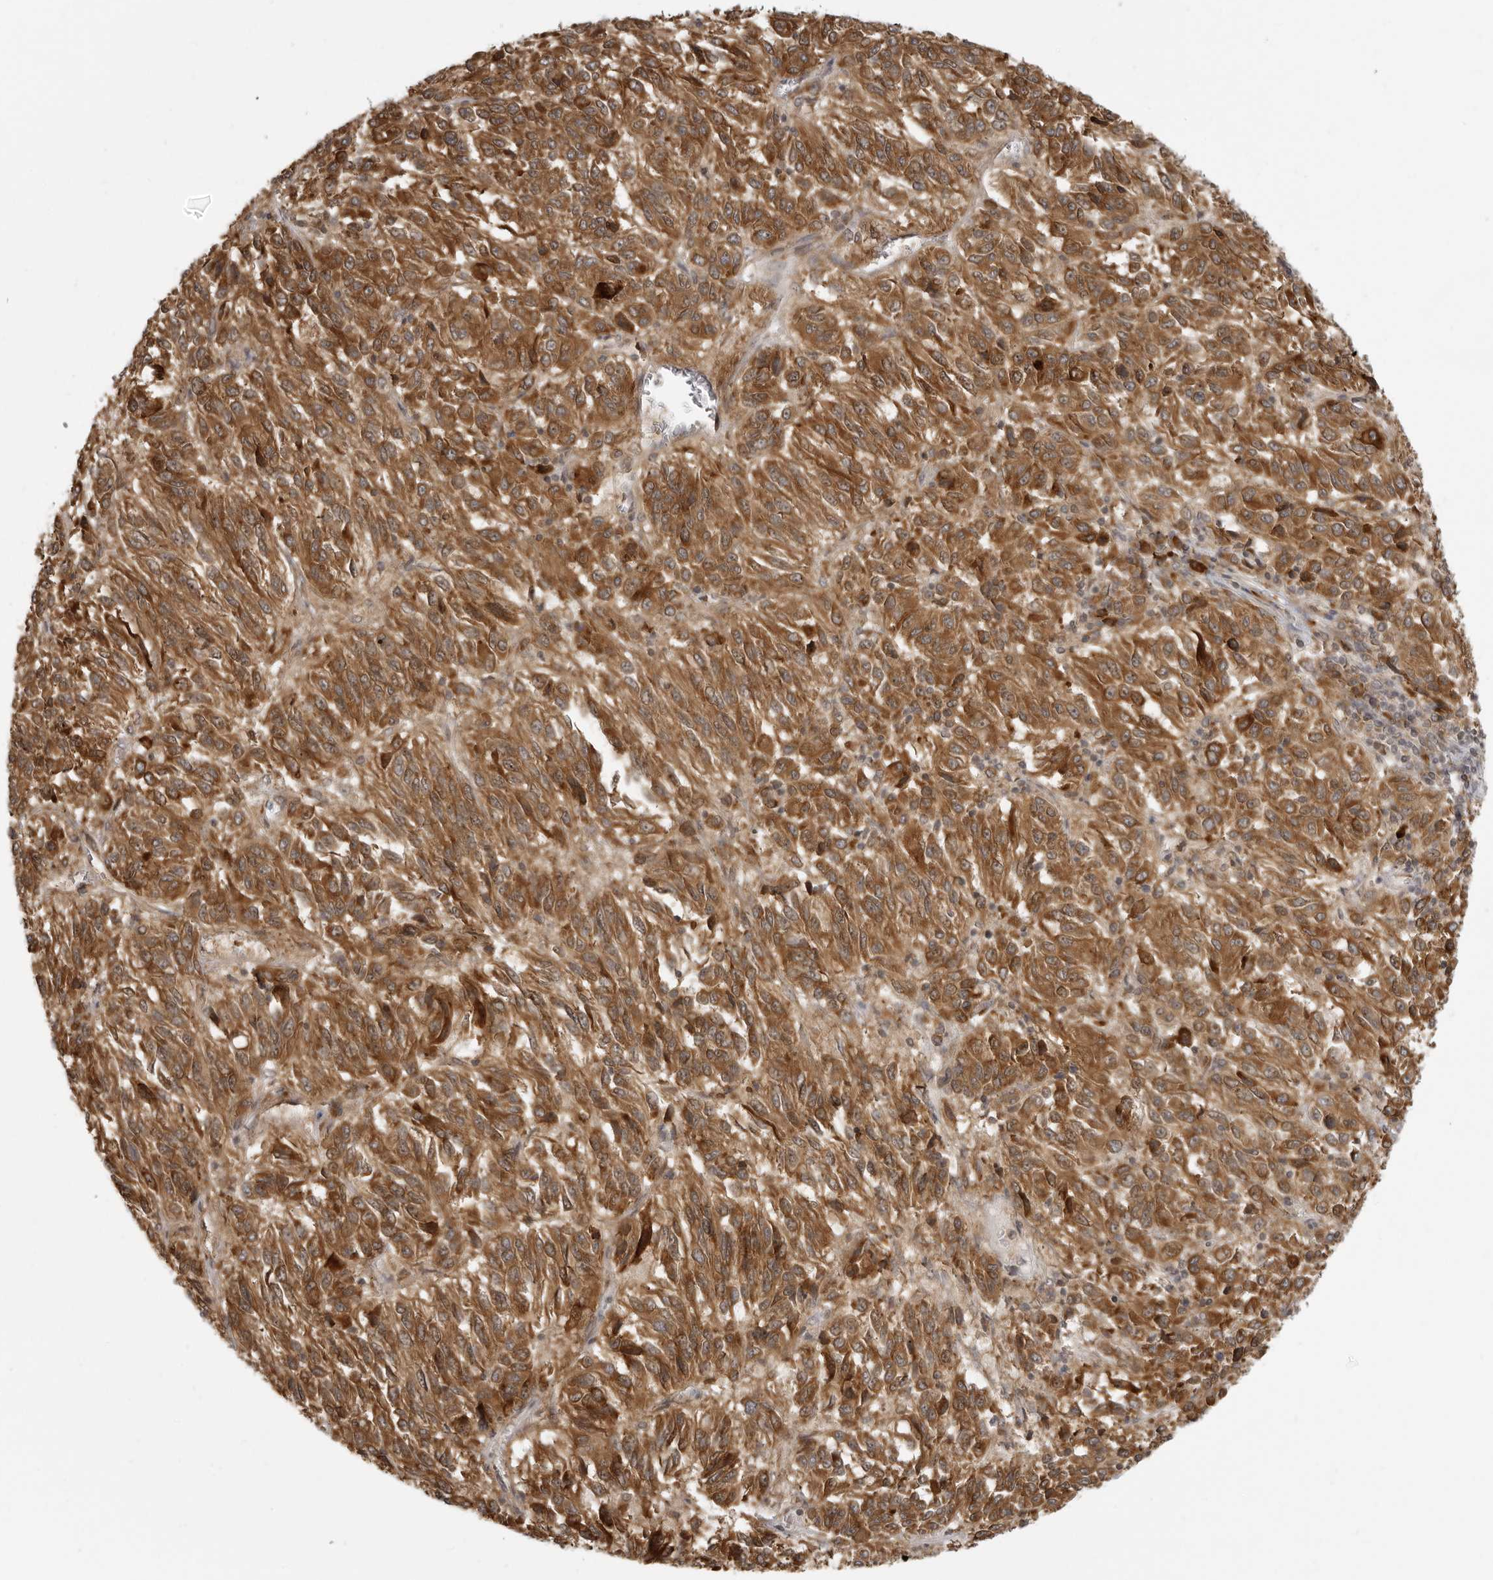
{"staining": {"intensity": "moderate", "quantity": ">75%", "location": "cytoplasmic/membranous"}, "tissue": "melanoma", "cell_type": "Tumor cells", "image_type": "cancer", "snomed": [{"axis": "morphology", "description": "Malignant melanoma, Metastatic site"}, {"axis": "topography", "description": "Lung"}], "caption": "This histopathology image shows malignant melanoma (metastatic site) stained with immunohistochemistry to label a protein in brown. The cytoplasmic/membranous of tumor cells show moderate positivity for the protein. Nuclei are counter-stained blue.", "gene": "PRRC2A", "patient": {"sex": "male", "age": 64}}